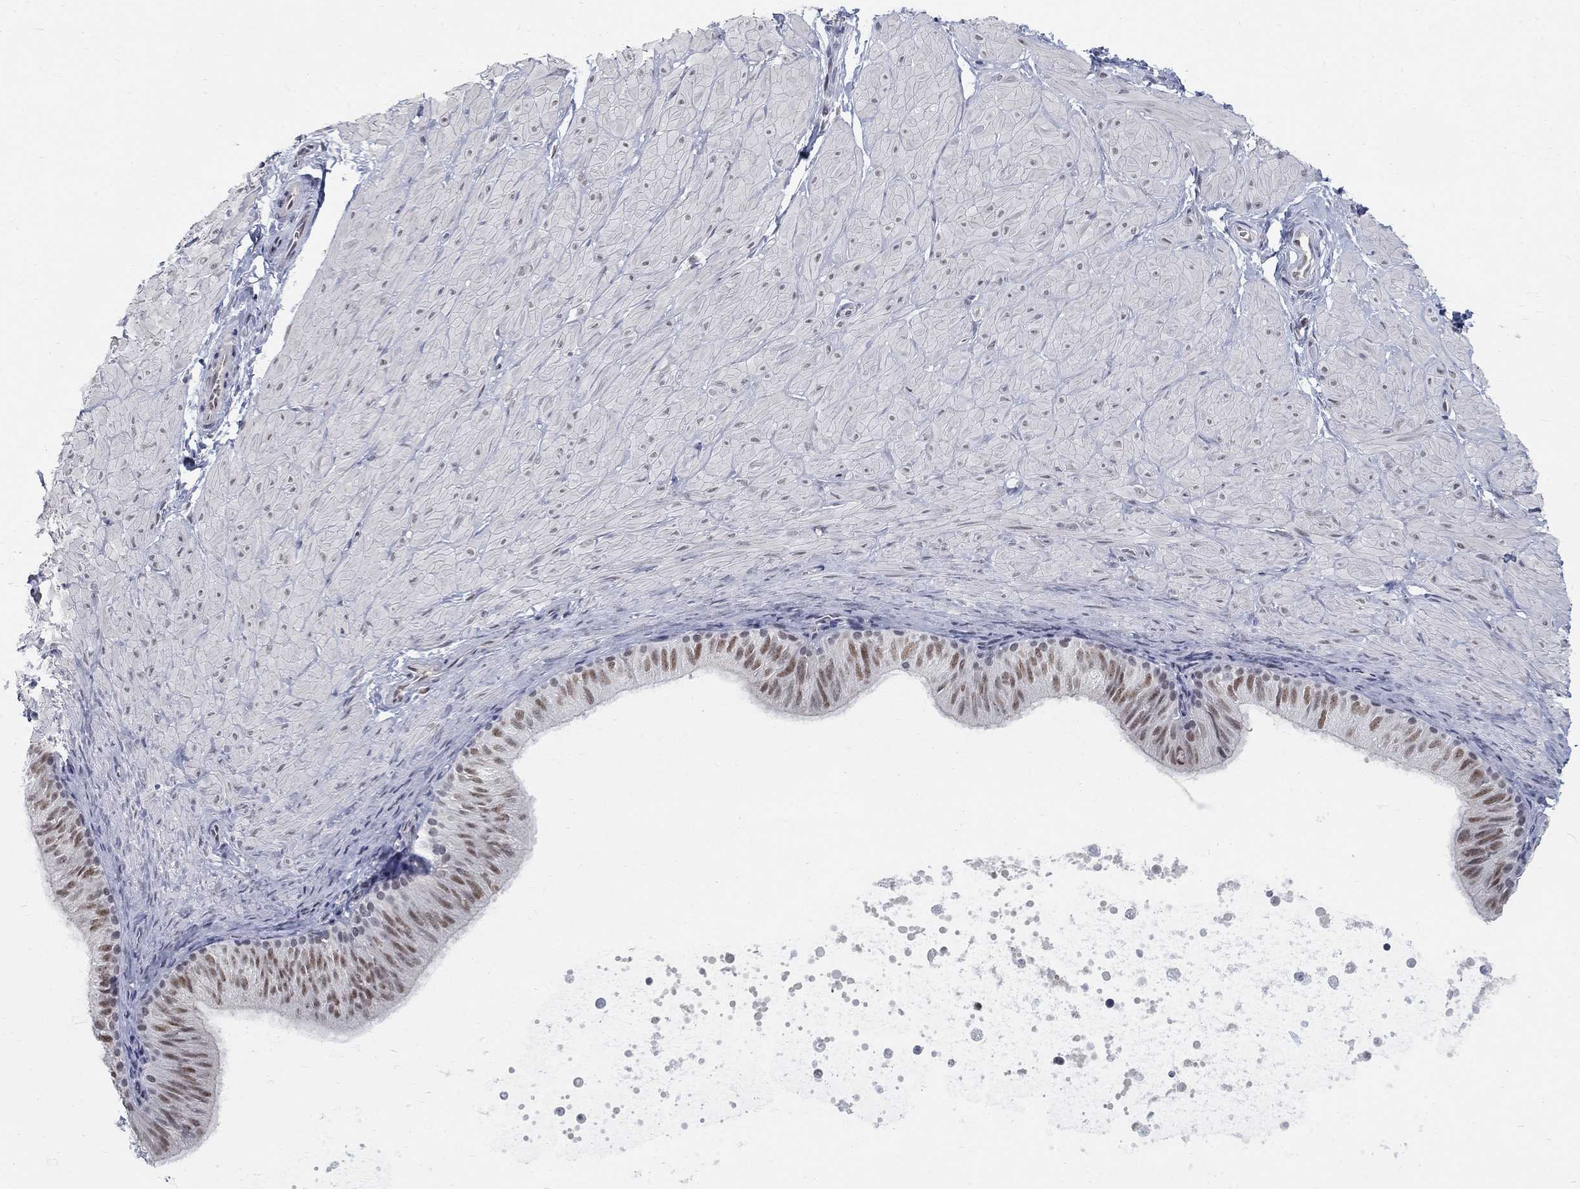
{"staining": {"intensity": "negative", "quantity": "none", "location": "none"}, "tissue": "soft tissue", "cell_type": "Fibroblasts", "image_type": "normal", "snomed": [{"axis": "morphology", "description": "Normal tissue, NOS"}, {"axis": "topography", "description": "Smooth muscle"}, {"axis": "topography", "description": "Peripheral nerve tissue"}], "caption": "Fibroblasts show no significant protein positivity in benign soft tissue. (DAB immunohistochemistry visualized using brightfield microscopy, high magnification).", "gene": "GCFC2", "patient": {"sex": "male", "age": 22}}